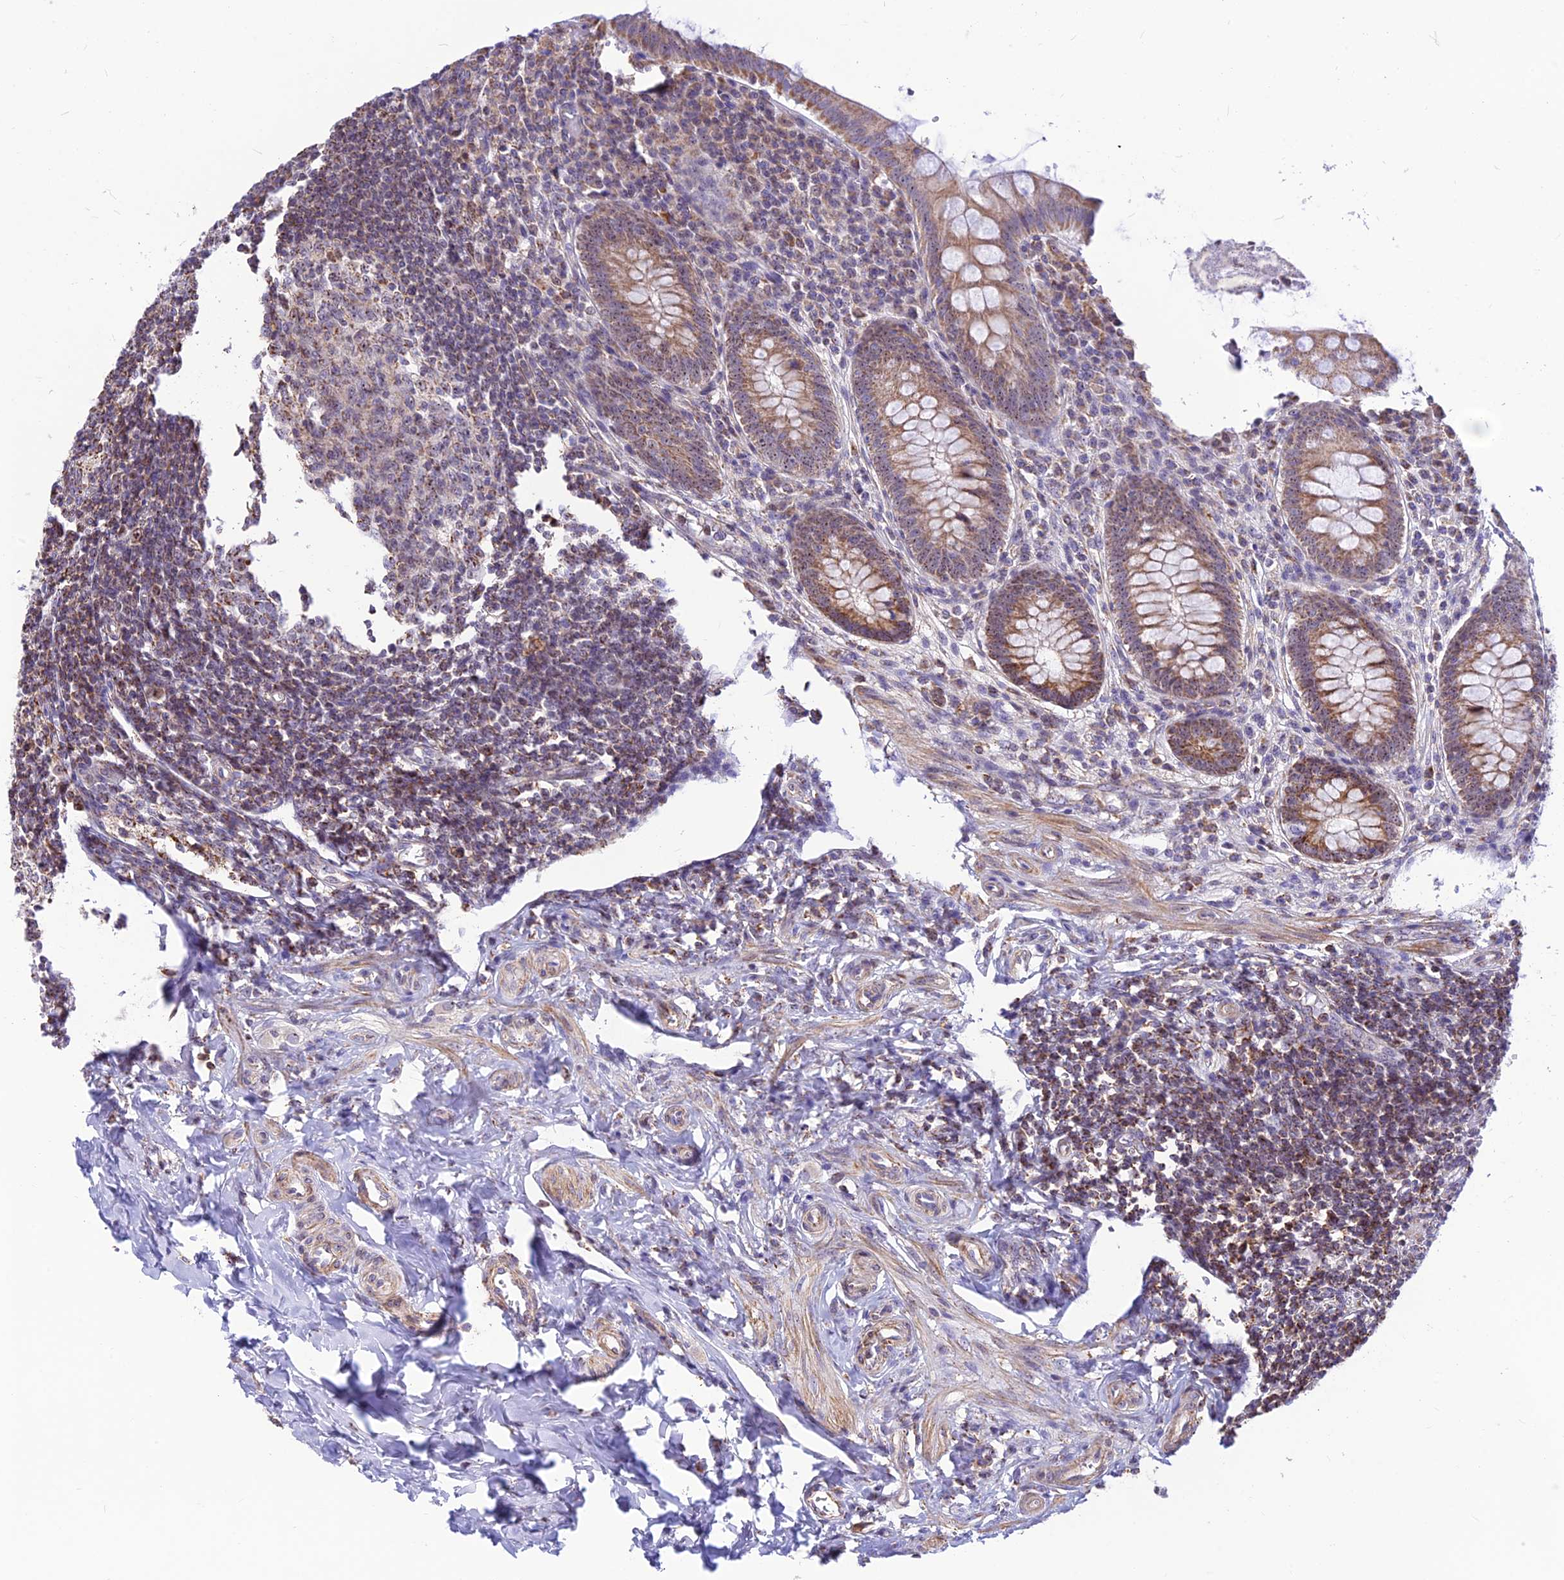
{"staining": {"intensity": "moderate", "quantity": ">75%", "location": "cytoplasmic/membranous,nuclear"}, "tissue": "appendix", "cell_type": "Glandular cells", "image_type": "normal", "snomed": [{"axis": "morphology", "description": "Normal tissue, NOS"}, {"axis": "topography", "description": "Appendix"}], "caption": "A medium amount of moderate cytoplasmic/membranous,nuclear expression is present in about >75% of glandular cells in benign appendix.", "gene": "POLR1G", "patient": {"sex": "female", "age": 33}}